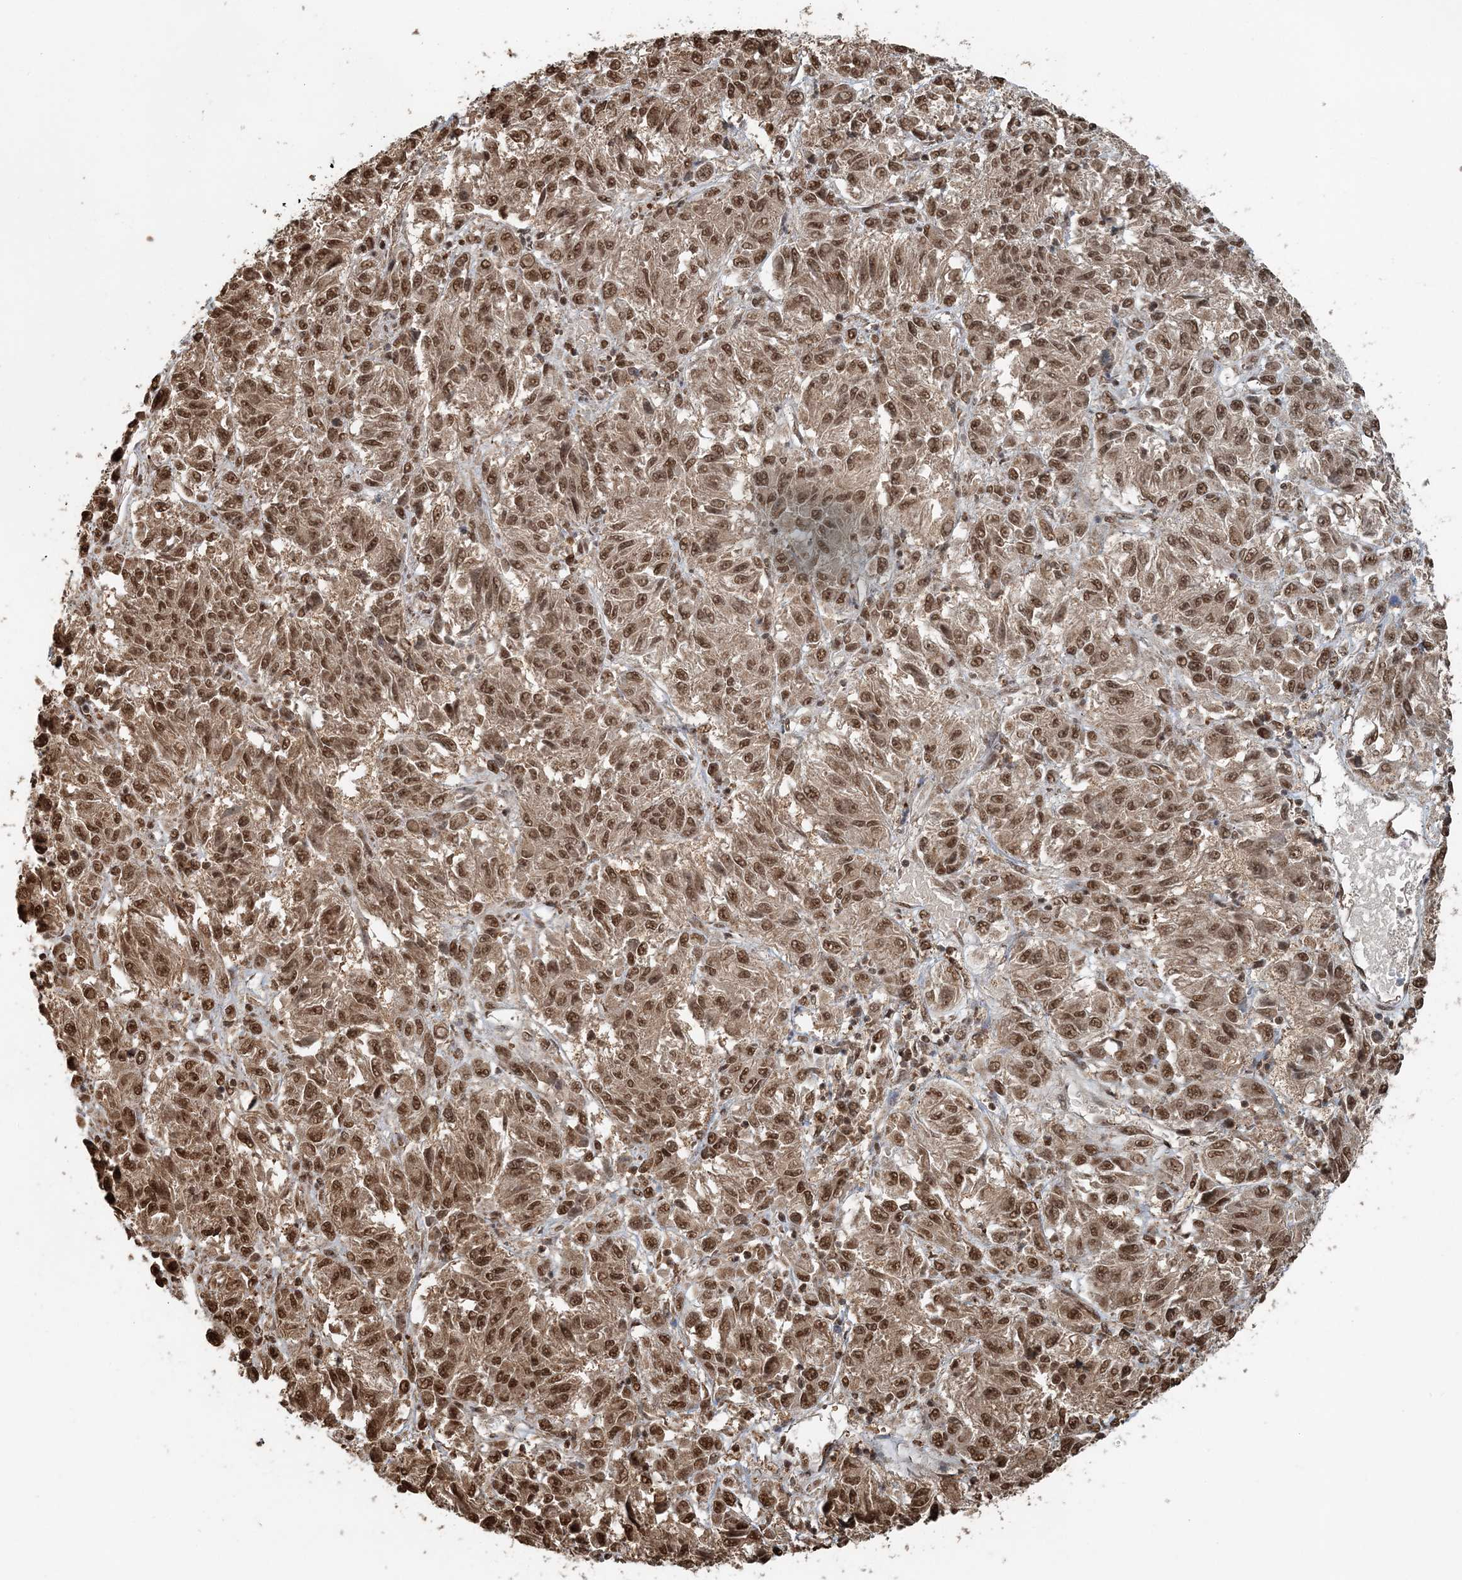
{"staining": {"intensity": "moderate", "quantity": ">75%", "location": "cytoplasmic/membranous,nuclear"}, "tissue": "melanoma", "cell_type": "Tumor cells", "image_type": "cancer", "snomed": [{"axis": "morphology", "description": "Malignant melanoma, Metastatic site"}, {"axis": "topography", "description": "Lung"}], "caption": "Brown immunohistochemical staining in human malignant melanoma (metastatic site) displays moderate cytoplasmic/membranous and nuclear staining in about >75% of tumor cells.", "gene": "ARHGAP35", "patient": {"sex": "male", "age": 64}}